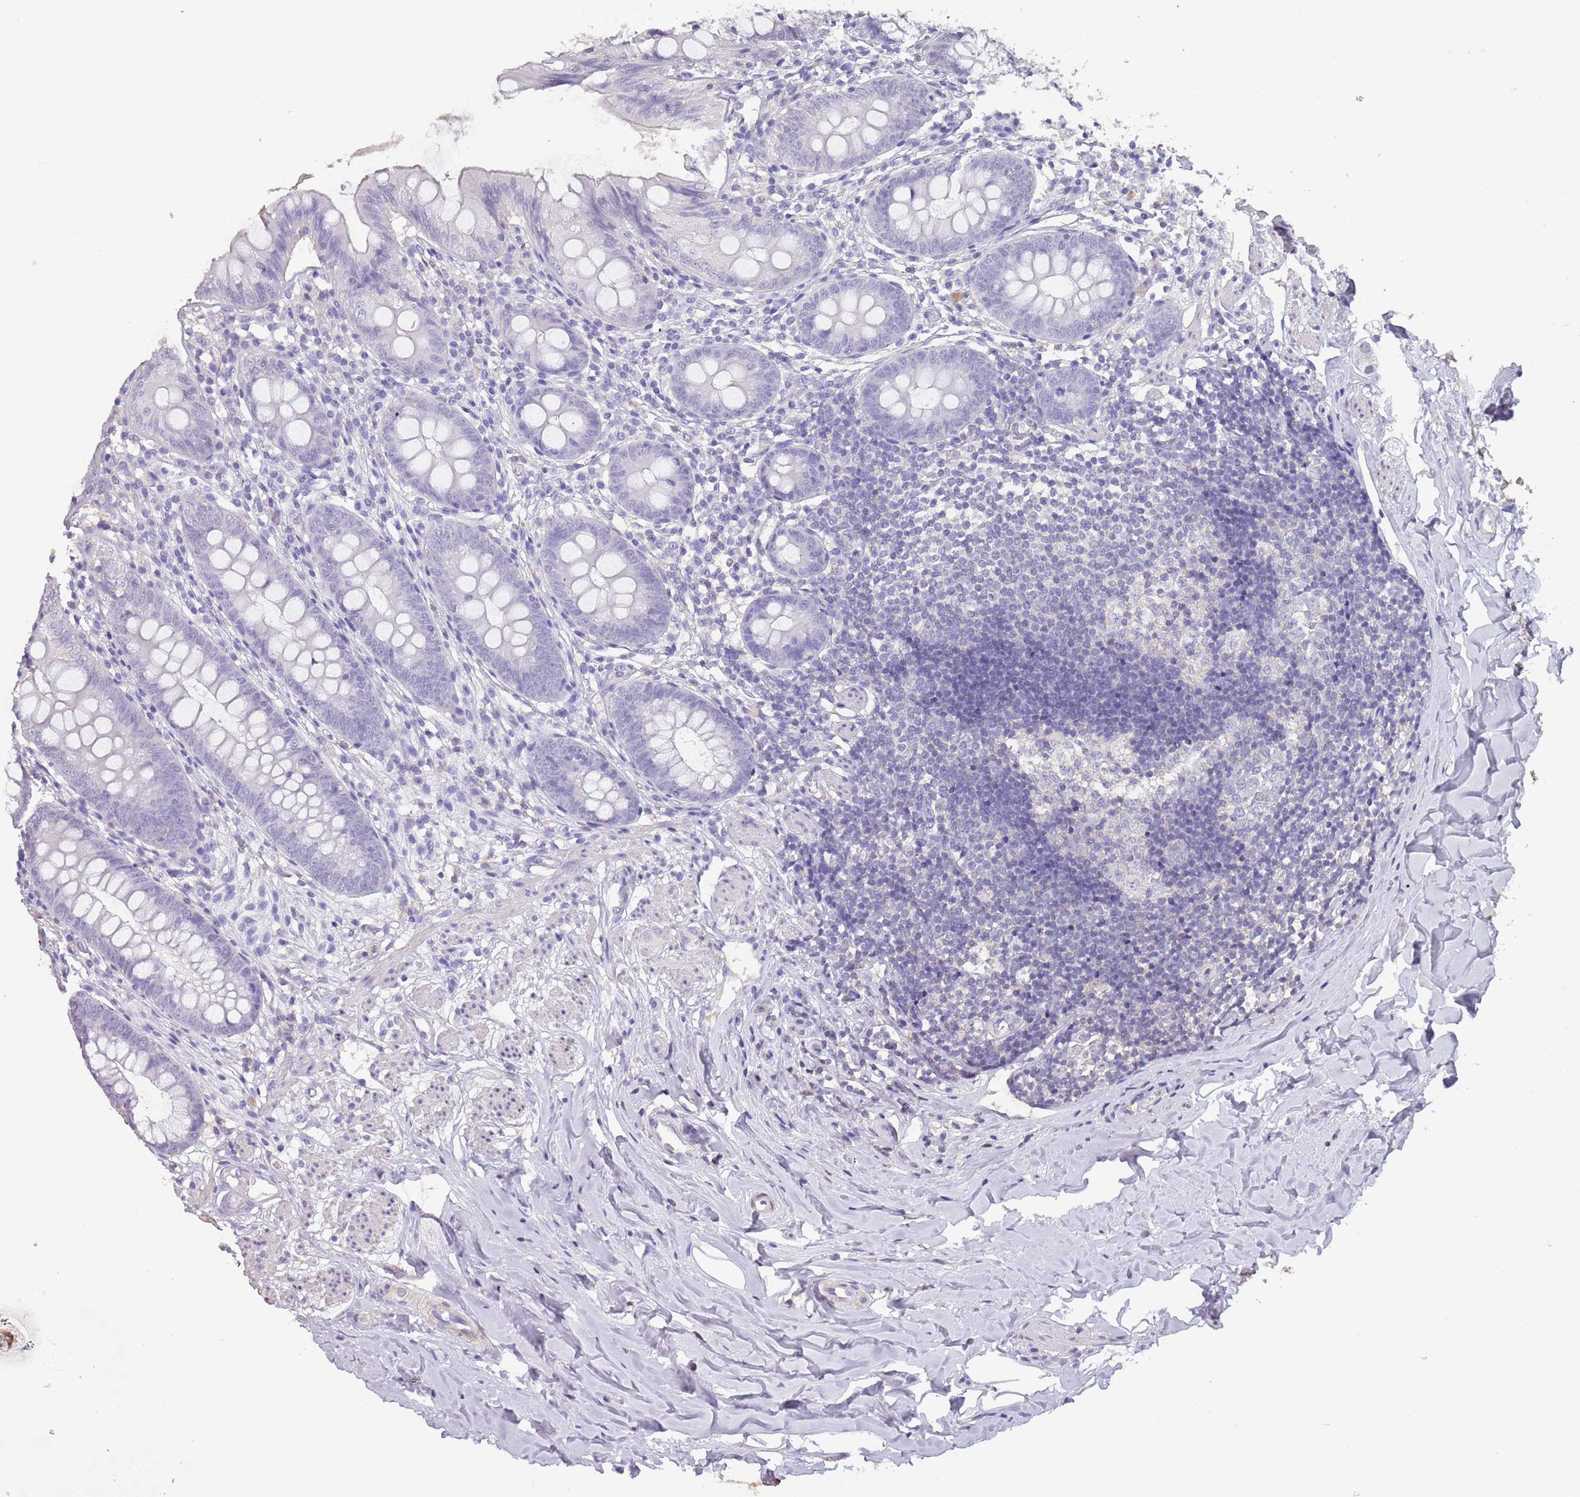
{"staining": {"intensity": "negative", "quantity": "none", "location": "none"}, "tissue": "appendix", "cell_type": "Glandular cells", "image_type": "normal", "snomed": [{"axis": "morphology", "description": "Normal tissue, NOS"}, {"axis": "topography", "description": "Appendix"}], "caption": "The image shows no staining of glandular cells in normal appendix. The staining was performed using DAB to visualize the protein expression in brown, while the nuclei were stained in blue with hematoxylin (Magnification: 20x).", "gene": "SUN5", "patient": {"sex": "female", "age": 51}}